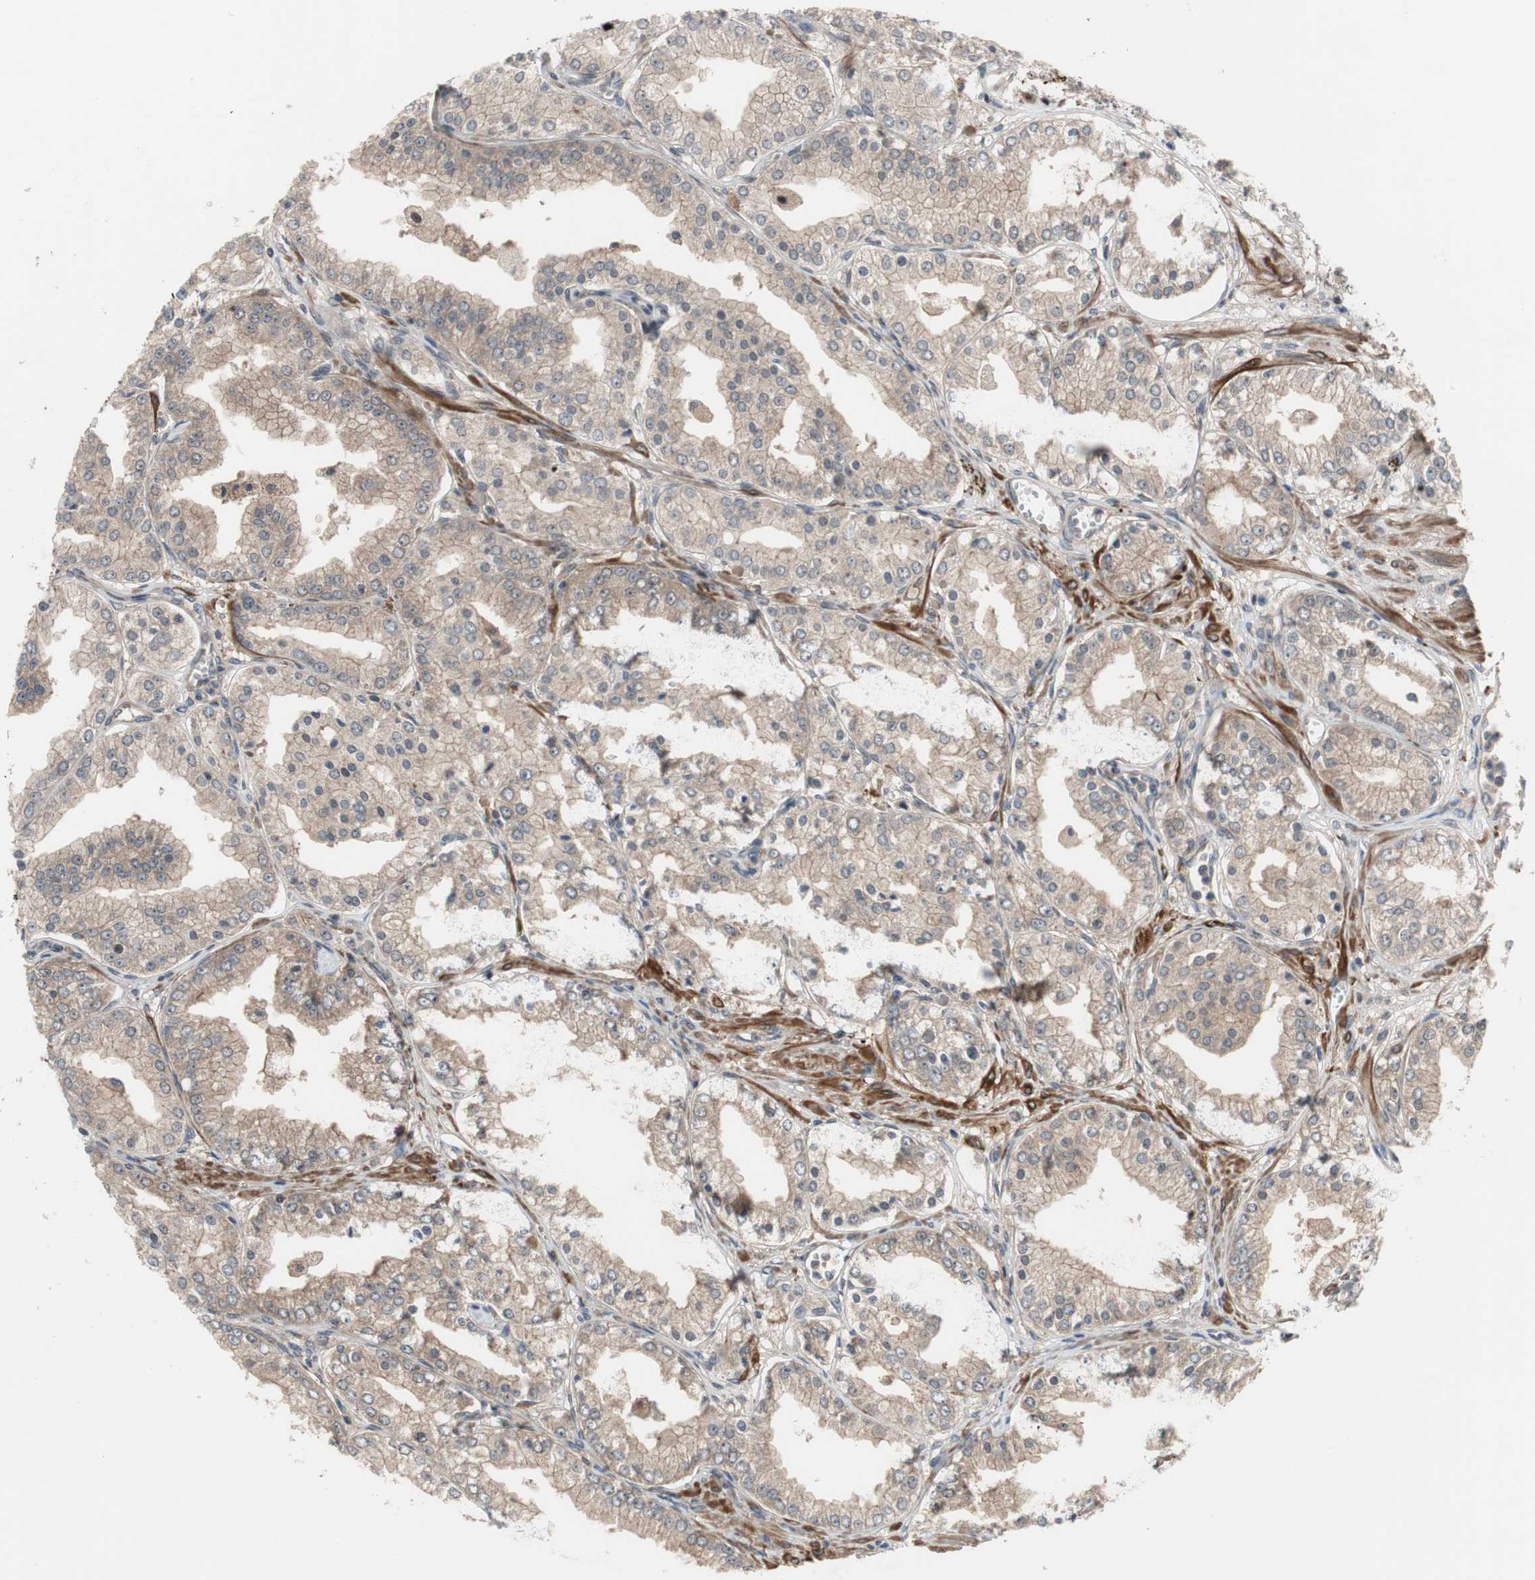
{"staining": {"intensity": "moderate", "quantity": ">75%", "location": "cytoplasmic/membranous"}, "tissue": "prostate cancer", "cell_type": "Tumor cells", "image_type": "cancer", "snomed": [{"axis": "morphology", "description": "Adenocarcinoma, High grade"}, {"axis": "topography", "description": "Prostate"}], "caption": "There is medium levels of moderate cytoplasmic/membranous positivity in tumor cells of high-grade adenocarcinoma (prostate), as demonstrated by immunohistochemical staining (brown color).", "gene": "OAZ1", "patient": {"sex": "male", "age": 61}}